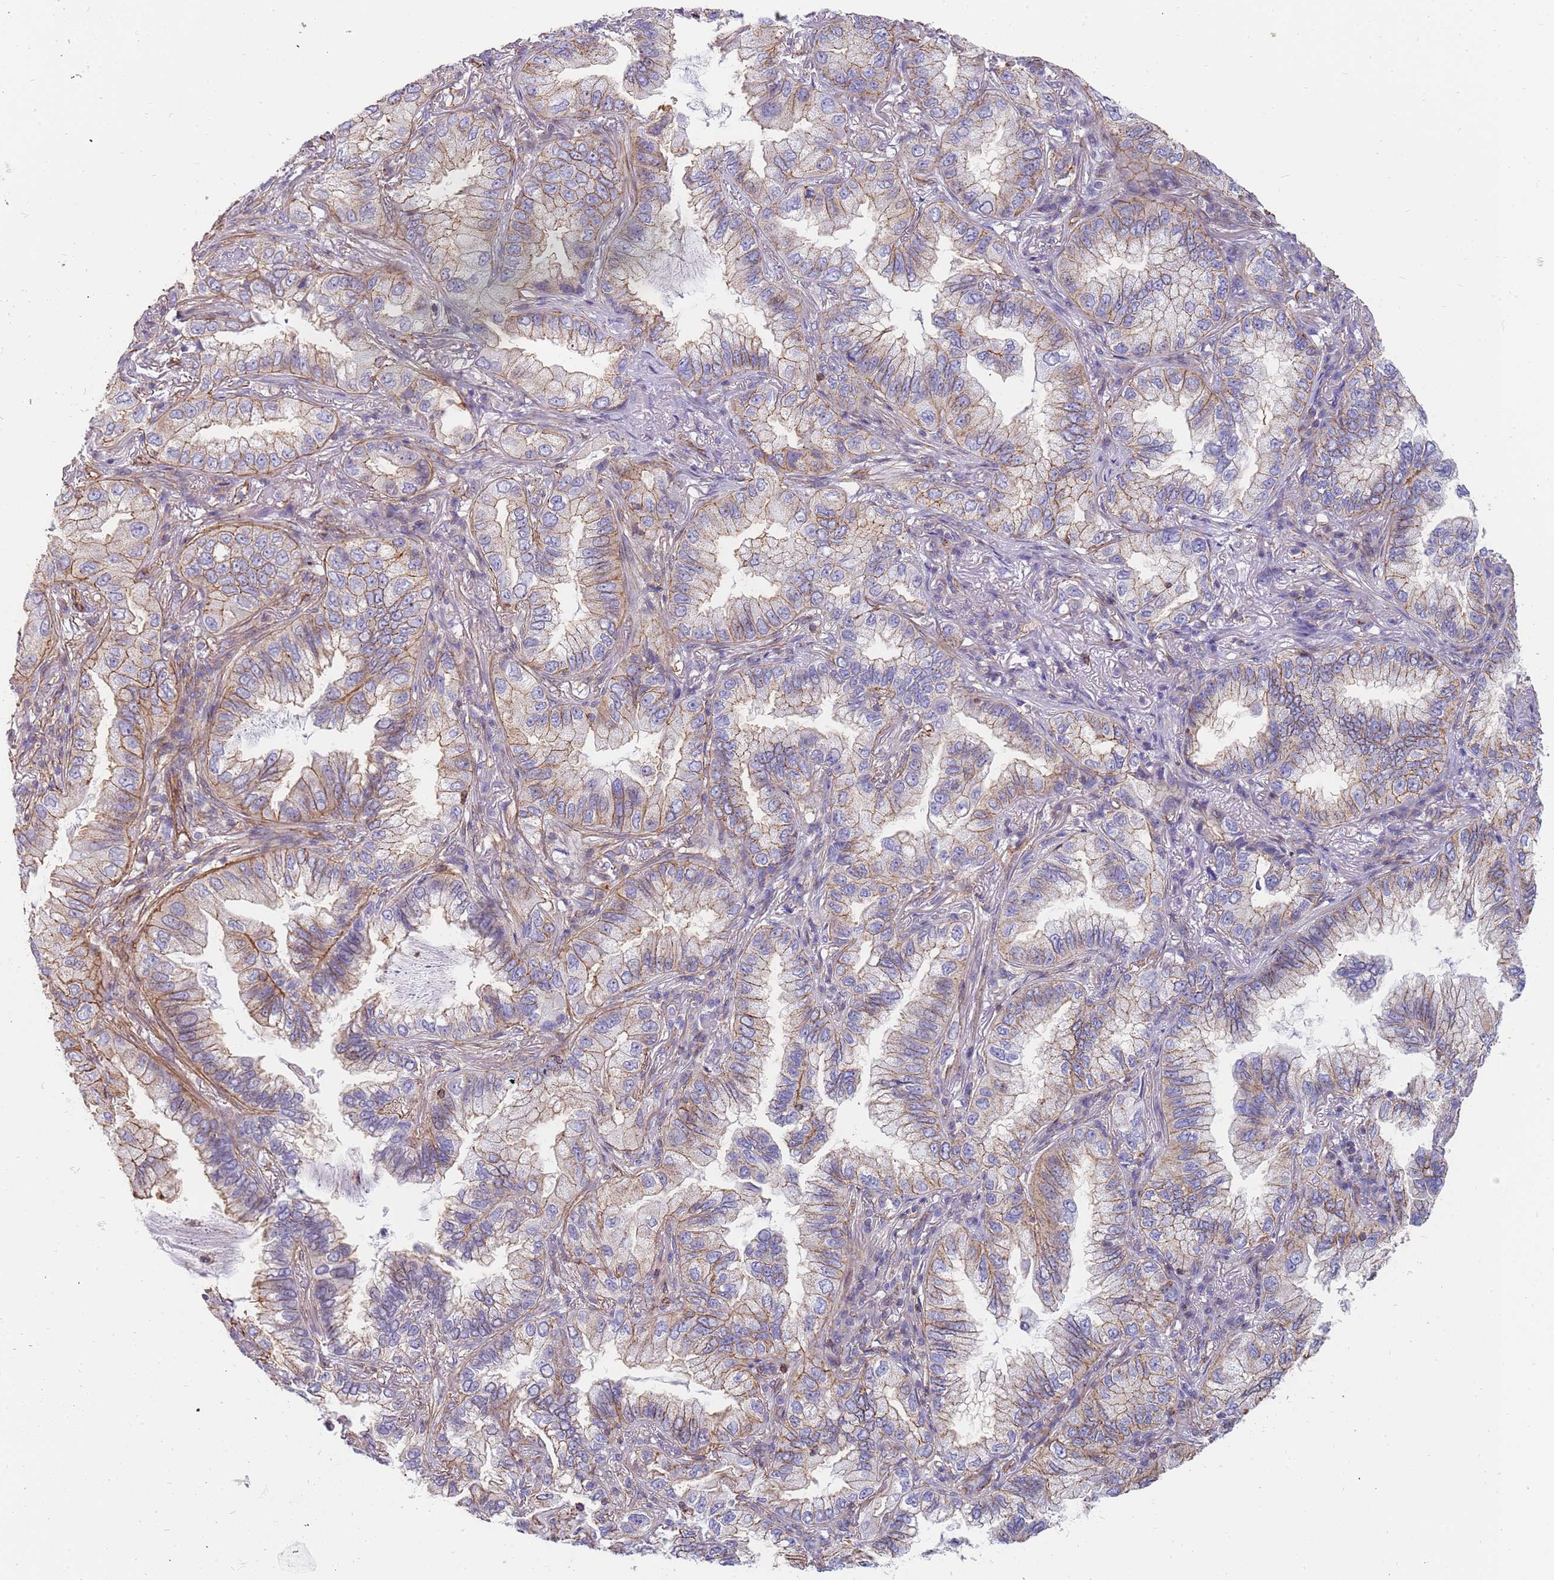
{"staining": {"intensity": "weak", "quantity": ">75%", "location": "cytoplasmic/membranous"}, "tissue": "lung cancer", "cell_type": "Tumor cells", "image_type": "cancer", "snomed": [{"axis": "morphology", "description": "Adenocarcinoma, NOS"}, {"axis": "topography", "description": "Lung"}], "caption": "High-magnification brightfield microscopy of adenocarcinoma (lung) stained with DAB (brown) and counterstained with hematoxylin (blue). tumor cells exhibit weak cytoplasmic/membranous positivity is appreciated in approximately>75% of cells.", "gene": "GFRAL", "patient": {"sex": "female", "age": 69}}